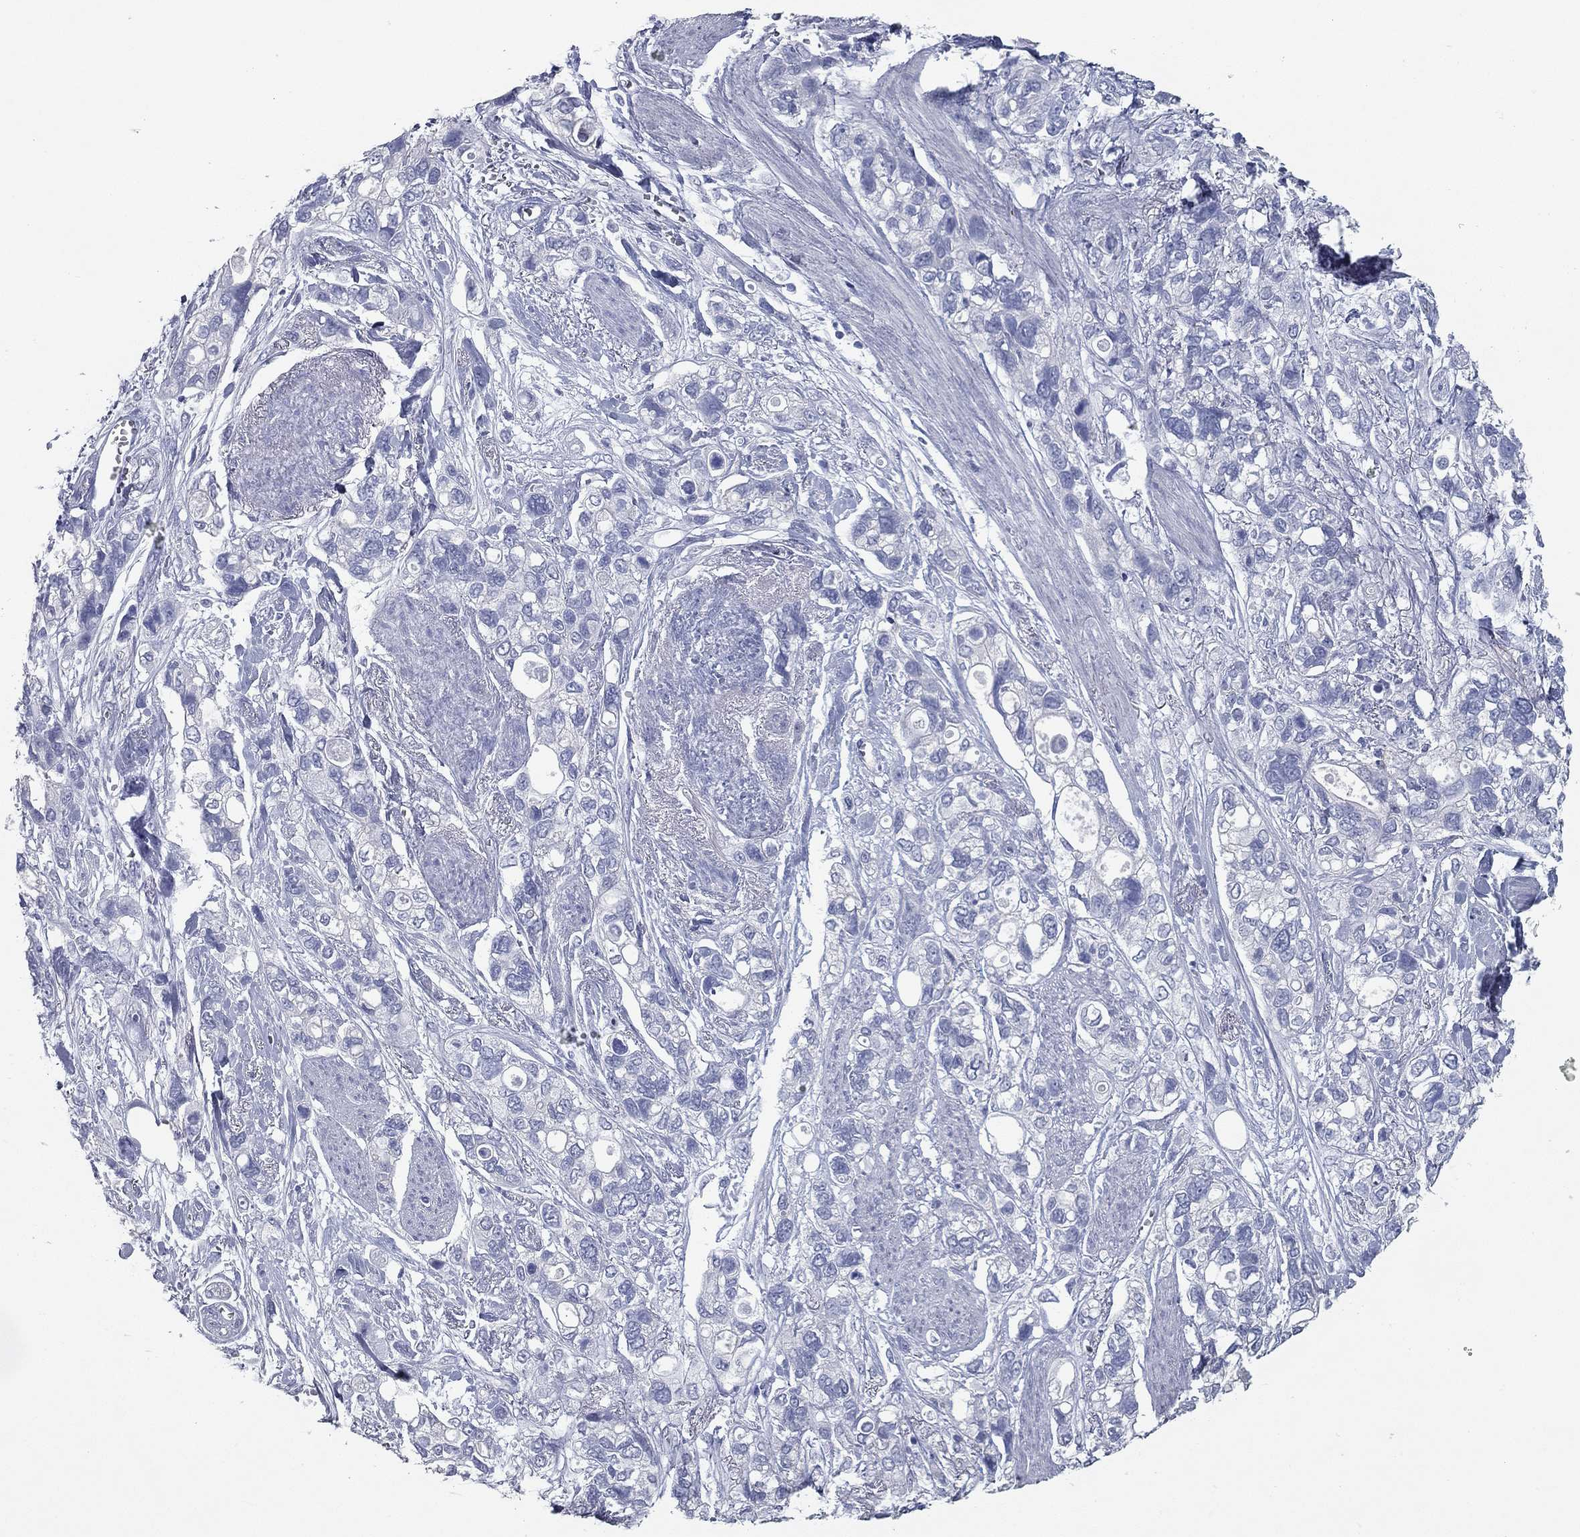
{"staining": {"intensity": "negative", "quantity": "none", "location": "none"}, "tissue": "stomach cancer", "cell_type": "Tumor cells", "image_type": "cancer", "snomed": [{"axis": "morphology", "description": "Adenocarcinoma, NOS"}, {"axis": "topography", "description": "Stomach, upper"}], "caption": "Tumor cells show no significant protein expression in stomach cancer (adenocarcinoma).", "gene": "TAC1", "patient": {"sex": "female", "age": 81}}